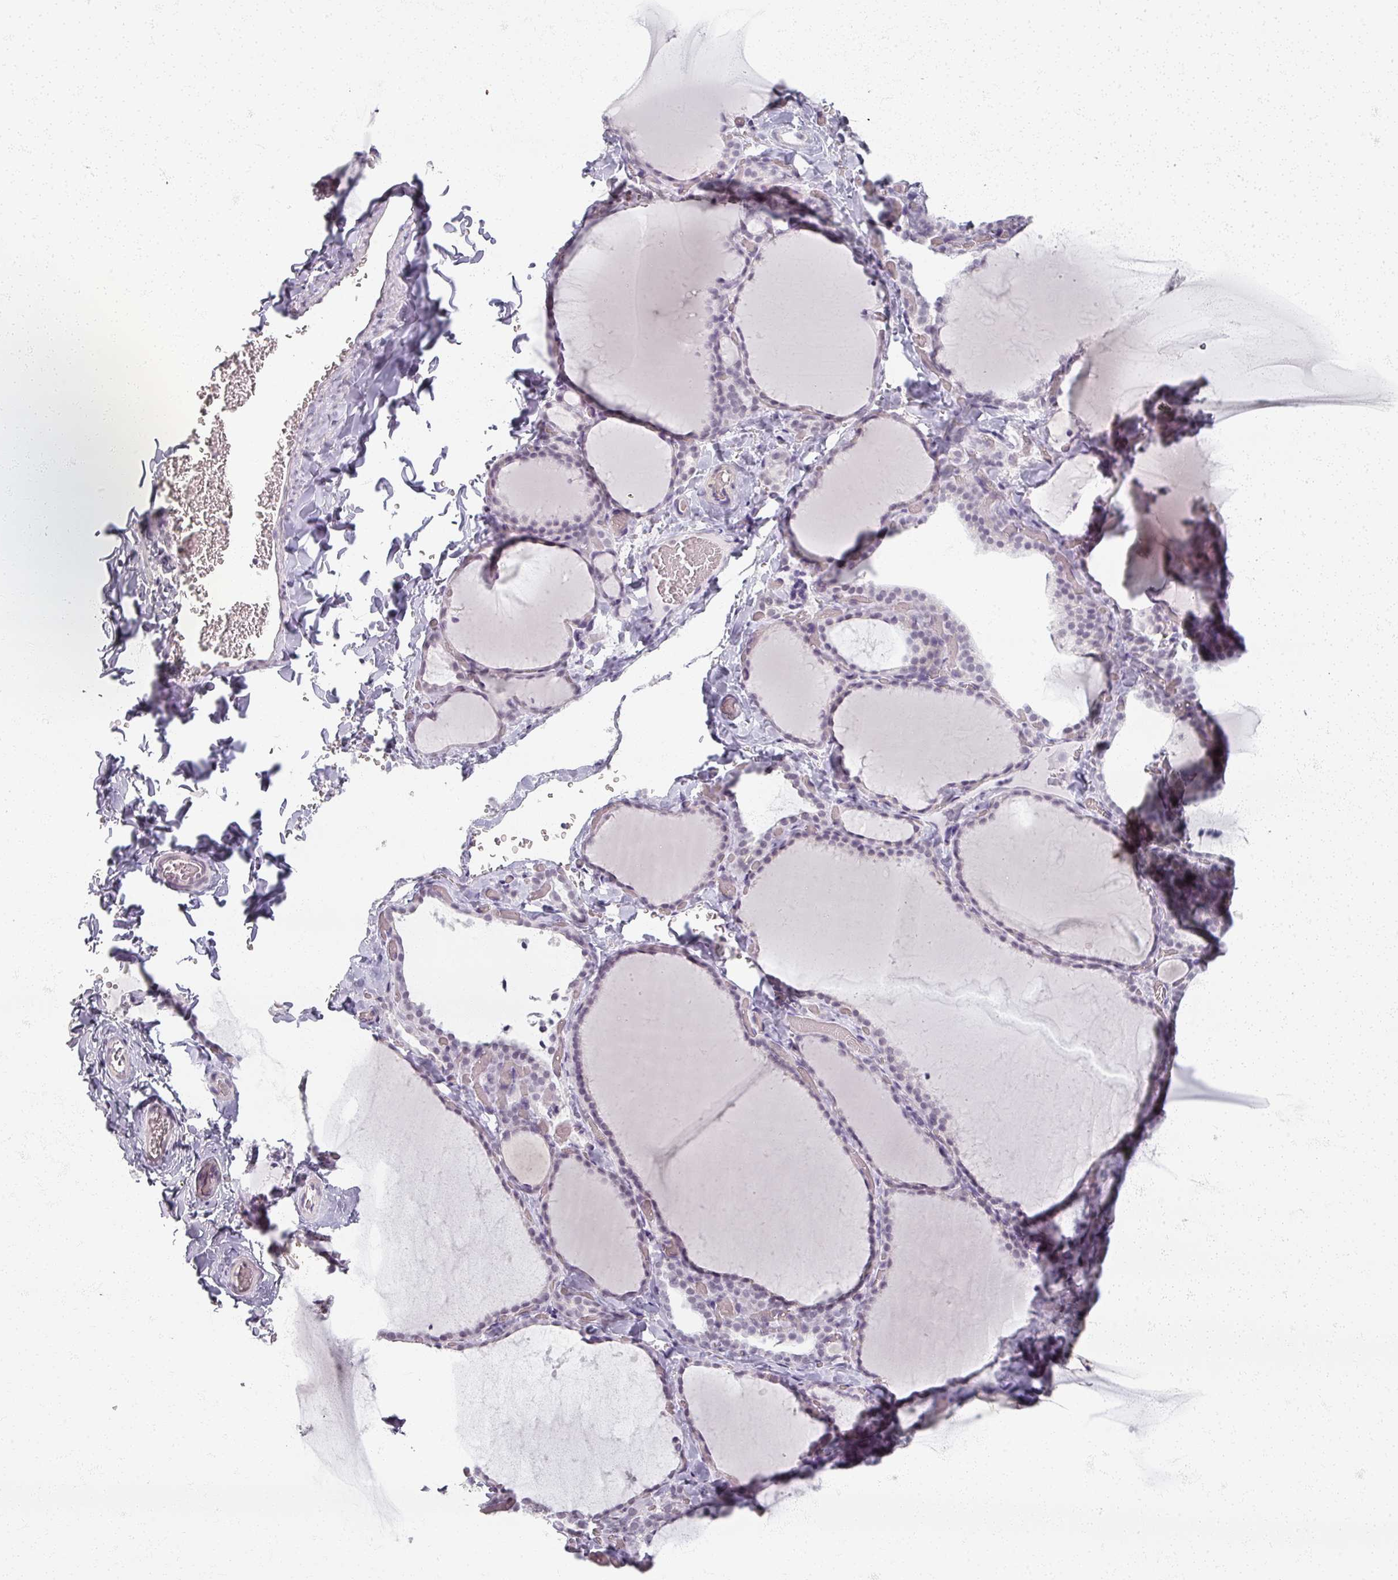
{"staining": {"intensity": "negative", "quantity": "none", "location": "none"}, "tissue": "thyroid gland", "cell_type": "Glandular cells", "image_type": "normal", "snomed": [{"axis": "morphology", "description": "Normal tissue, NOS"}, {"axis": "topography", "description": "Thyroid gland"}], "caption": "DAB immunohistochemical staining of unremarkable thyroid gland displays no significant expression in glandular cells.", "gene": "RFPL2", "patient": {"sex": "female", "age": 22}}